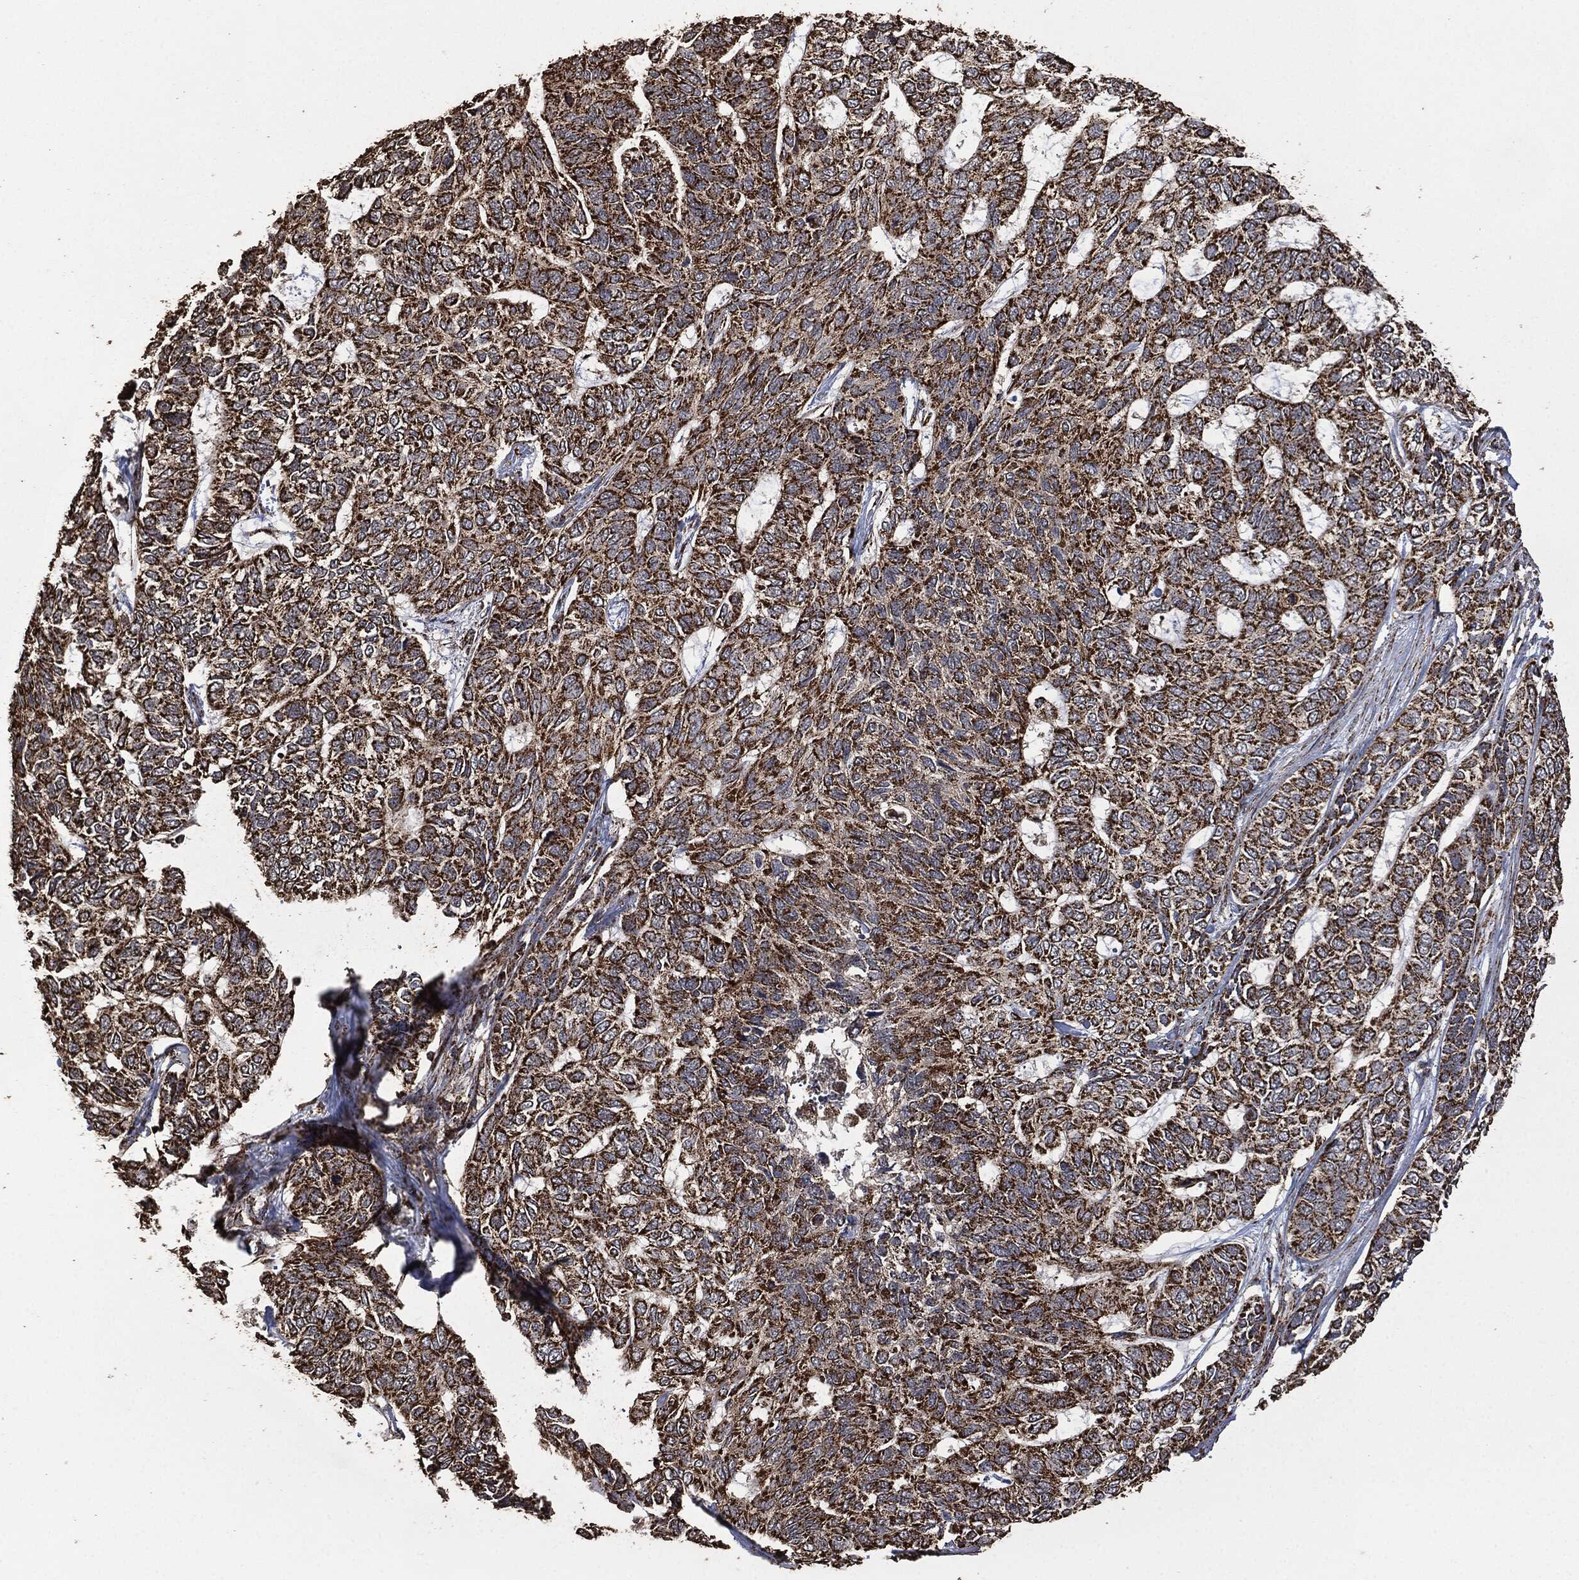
{"staining": {"intensity": "strong", "quantity": ">75%", "location": "cytoplasmic/membranous,nuclear"}, "tissue": "skin cancer", "cell_type": "Tumor cells", "image_type": "cancer", "snomed": [{"axis": "morphology", "description": "Basal cell carcinoma"}, {"axis": "topography", "description": "Skin"}], "caption": "Skin basal cell carcinoma tissue exhibits strong cytoplasmic/membranous and nuclear staining in about >75% of tumor cells The staining was performed using DAB, with brown indicating positive protein expression. Nuclei are stained blue with hematoxylin.", "gene": "LIG3", "patient": {"sex": "female", "age": 65}}